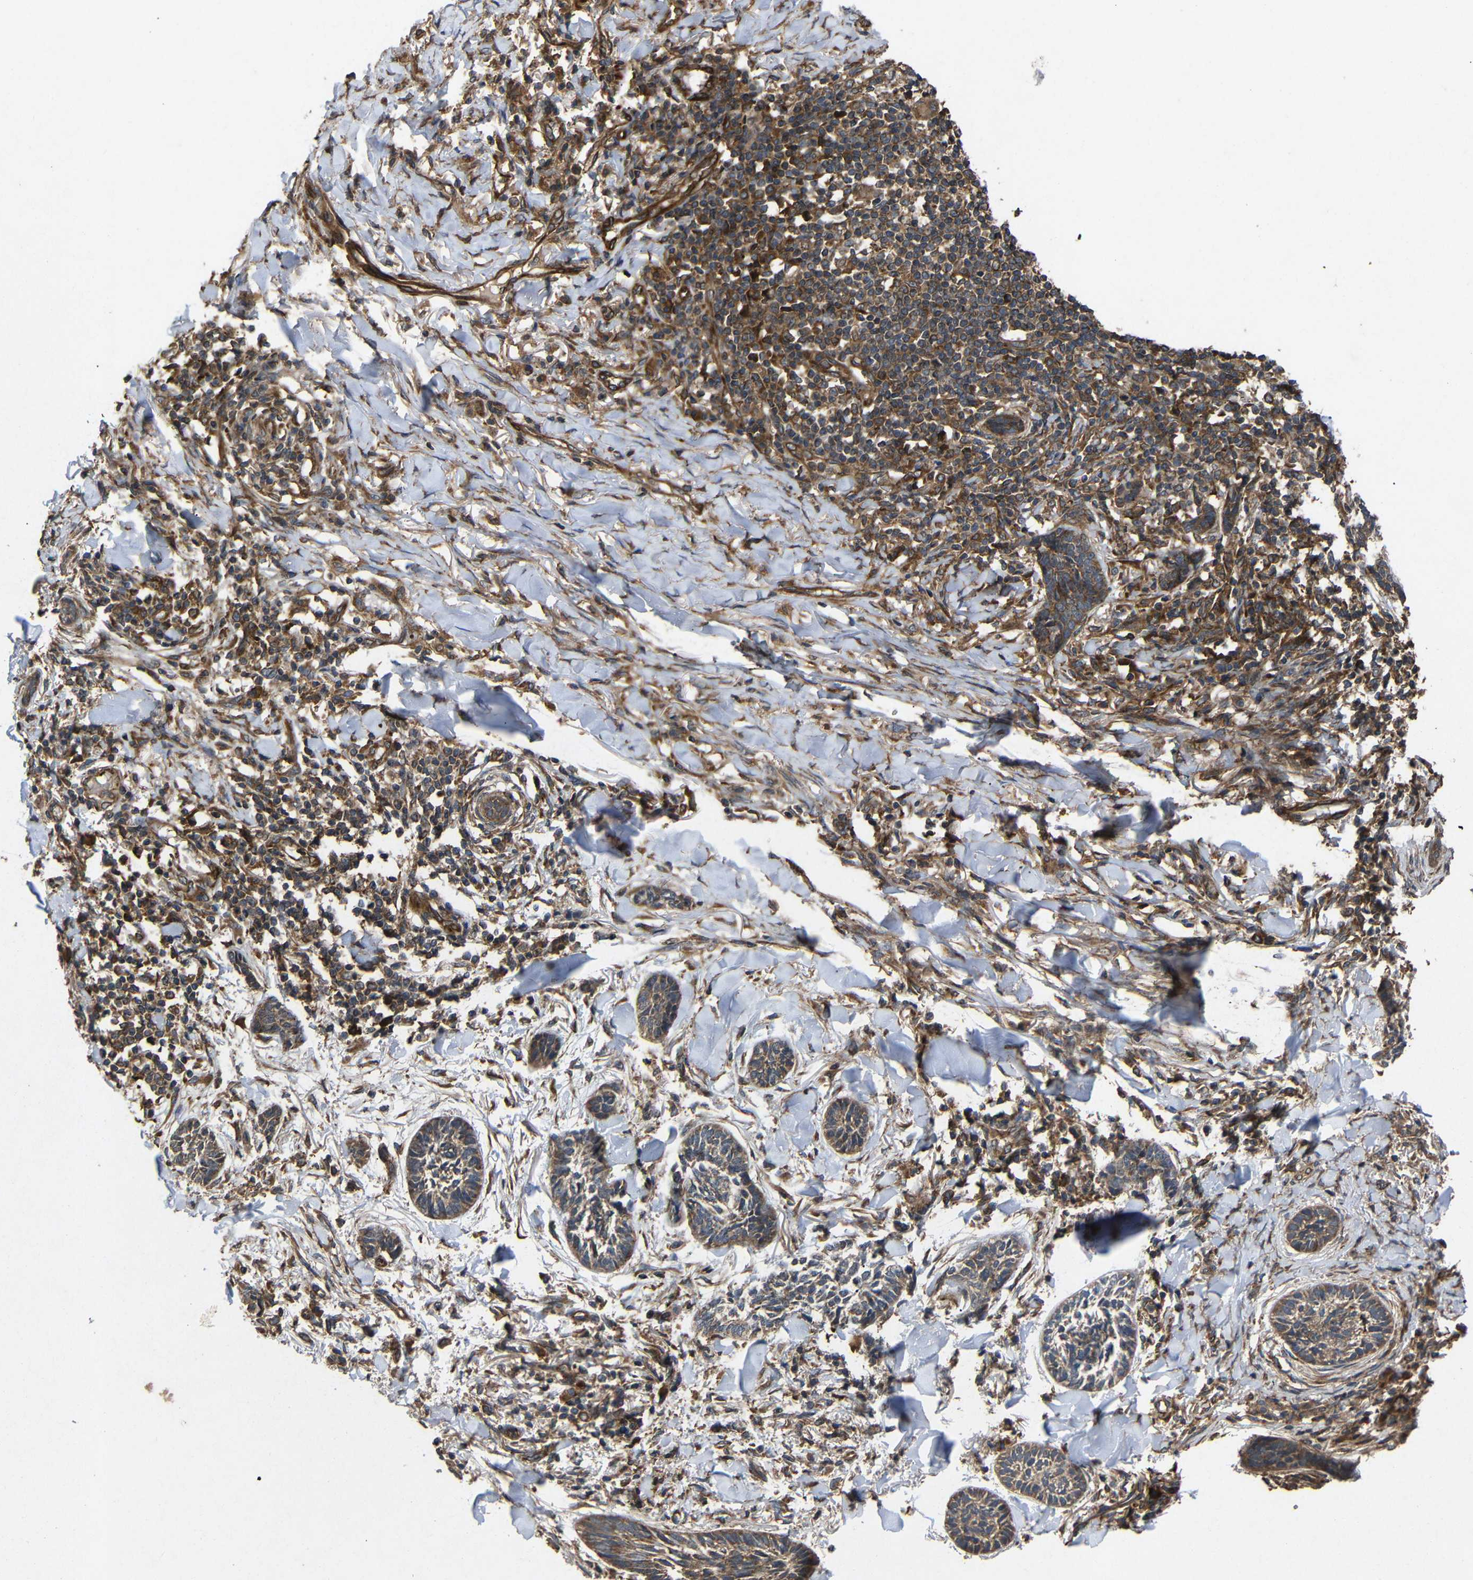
{"staining": {"intensity": "moderate", "quantity": ">75%", "location": "cytoplasmic/membranous"}, "tissue": "skin cancer", "cell_type": "Tumor cells", "image_type": "cancer", "snomed": [{"axis": "morphology", "description": "Papilloma, NOS"}, {"axis": "morphology", "description": "Basal cell carcinoma"}, {"axis": "topography", "description": "Skin"}], "caption": "This is an image of immunohistochemistry staining of skin cancer, which shows moderate positivity in the cytoplasmic/membranous of tumor cells.", "gene": "EIF2S1", "patient": {"sex": "male", "age": 87}}